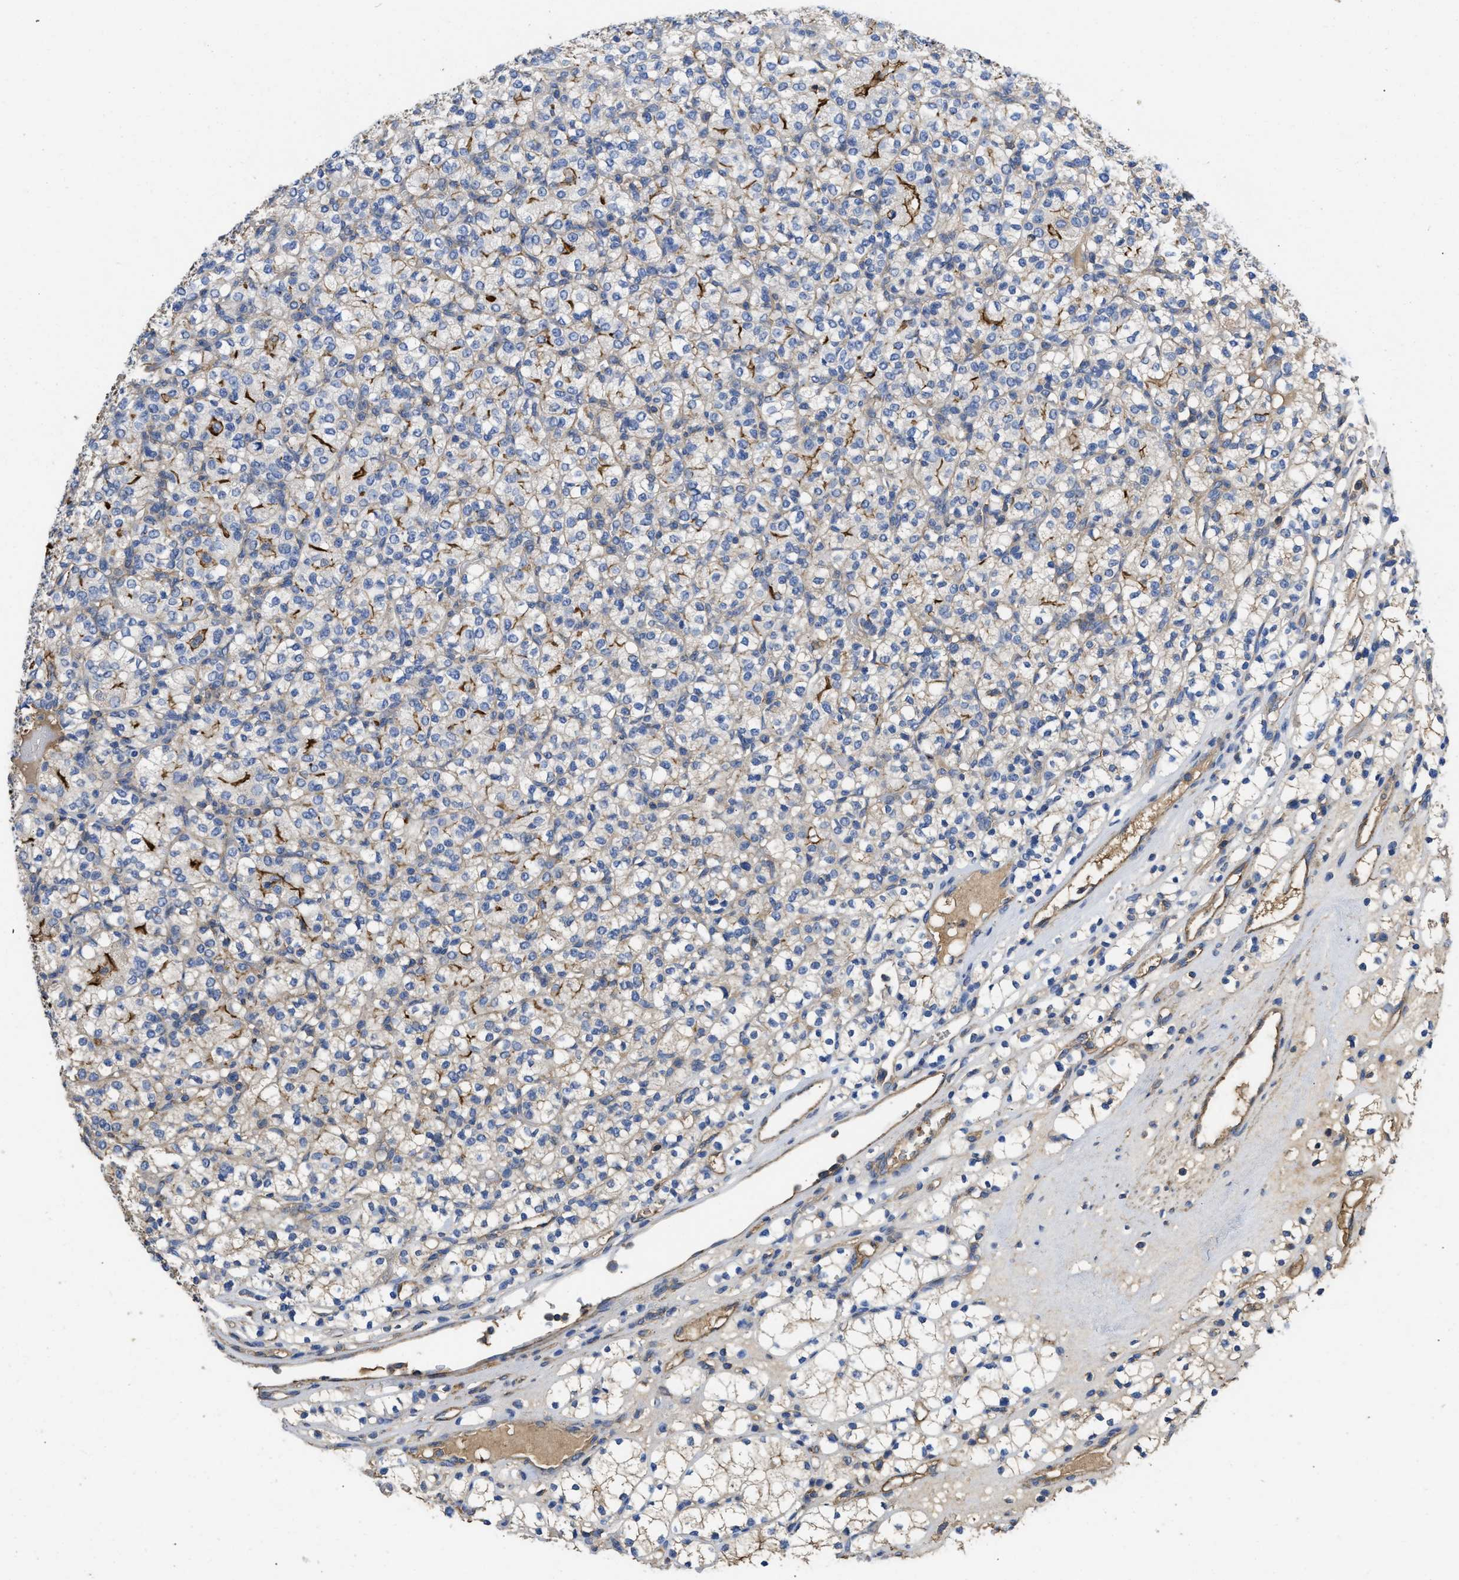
{"staining": {"intensity": "negative", "quantity": "none", "location": "none"}, "tissue": "renal cancer", "cell_type": "Tumor cells", "image_type": "cancer", "snomed": [{"axis": "morphology", "description": "Adenocarcinoma, NOS"}, {"axis": "topography", "description": "Kidney"}], "caption": "Micrograph shows no protein positivity in tumor cells of renal adenocarcinoma tissue.", "gene": "USP4", "patient": {"sex": "male", "age": 77}}